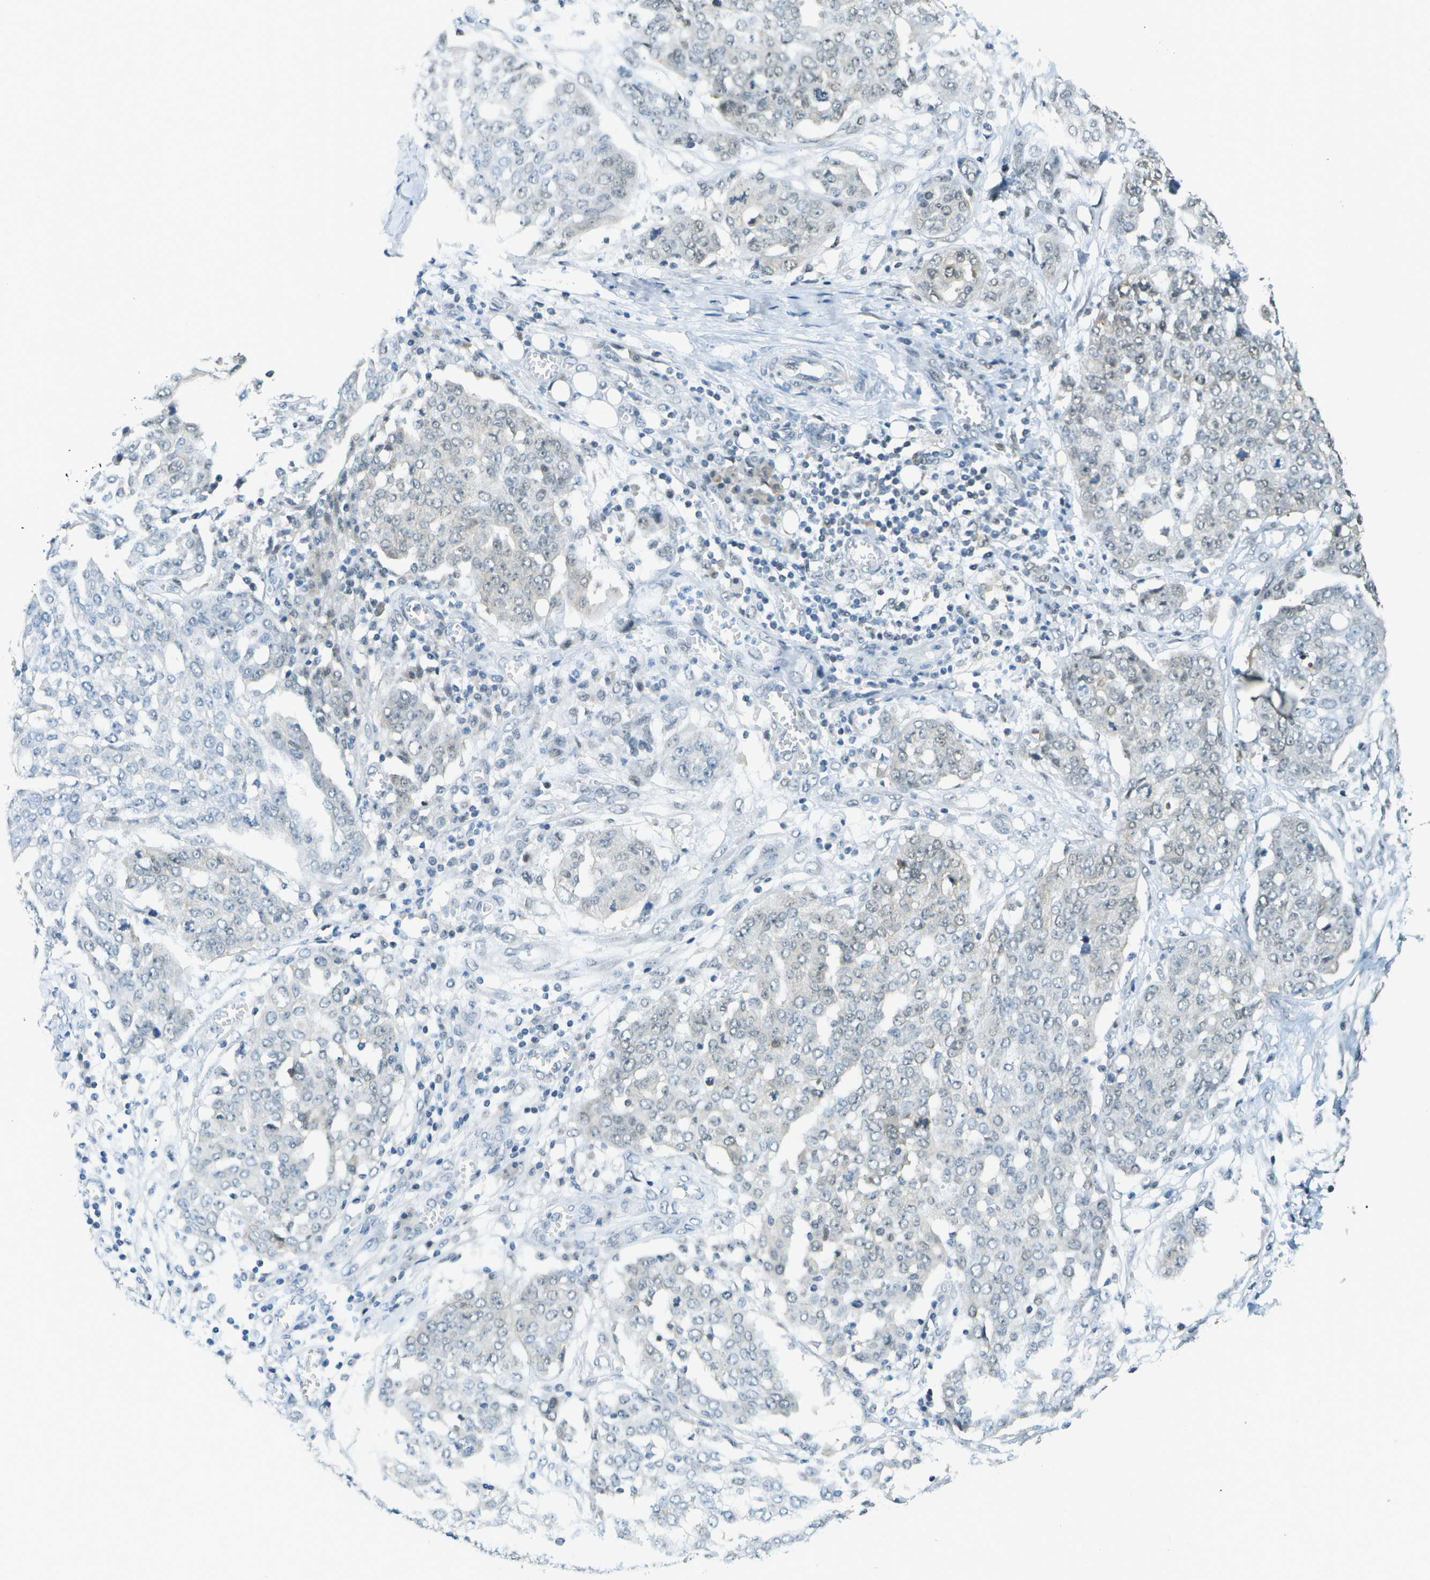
{"staining": {"intensity": "weak", "quantity": "<25%", "location": "nuclear"}, "tissue": "ovarian cancer", "cell_type": "Tumor cells", "image_type": "cancer", "snomed": [{"axis": "morphology", "description": "Cystadenocarcinoma, serous, NOS"}, {"axis": "topography", "description": "Soft tissue"}, {"axis": "topography", "description": "Ovary"}], "caption": "Immunohistochemistry (IHC) image of neoplastic tissue: human ovarian cancer (serous cystadenocarcinoma) stained with DAB demonstrates no significant protein staining in tumor cells.", "gene": "NEK11", "patient": {"sex": "female", "age": 57}}